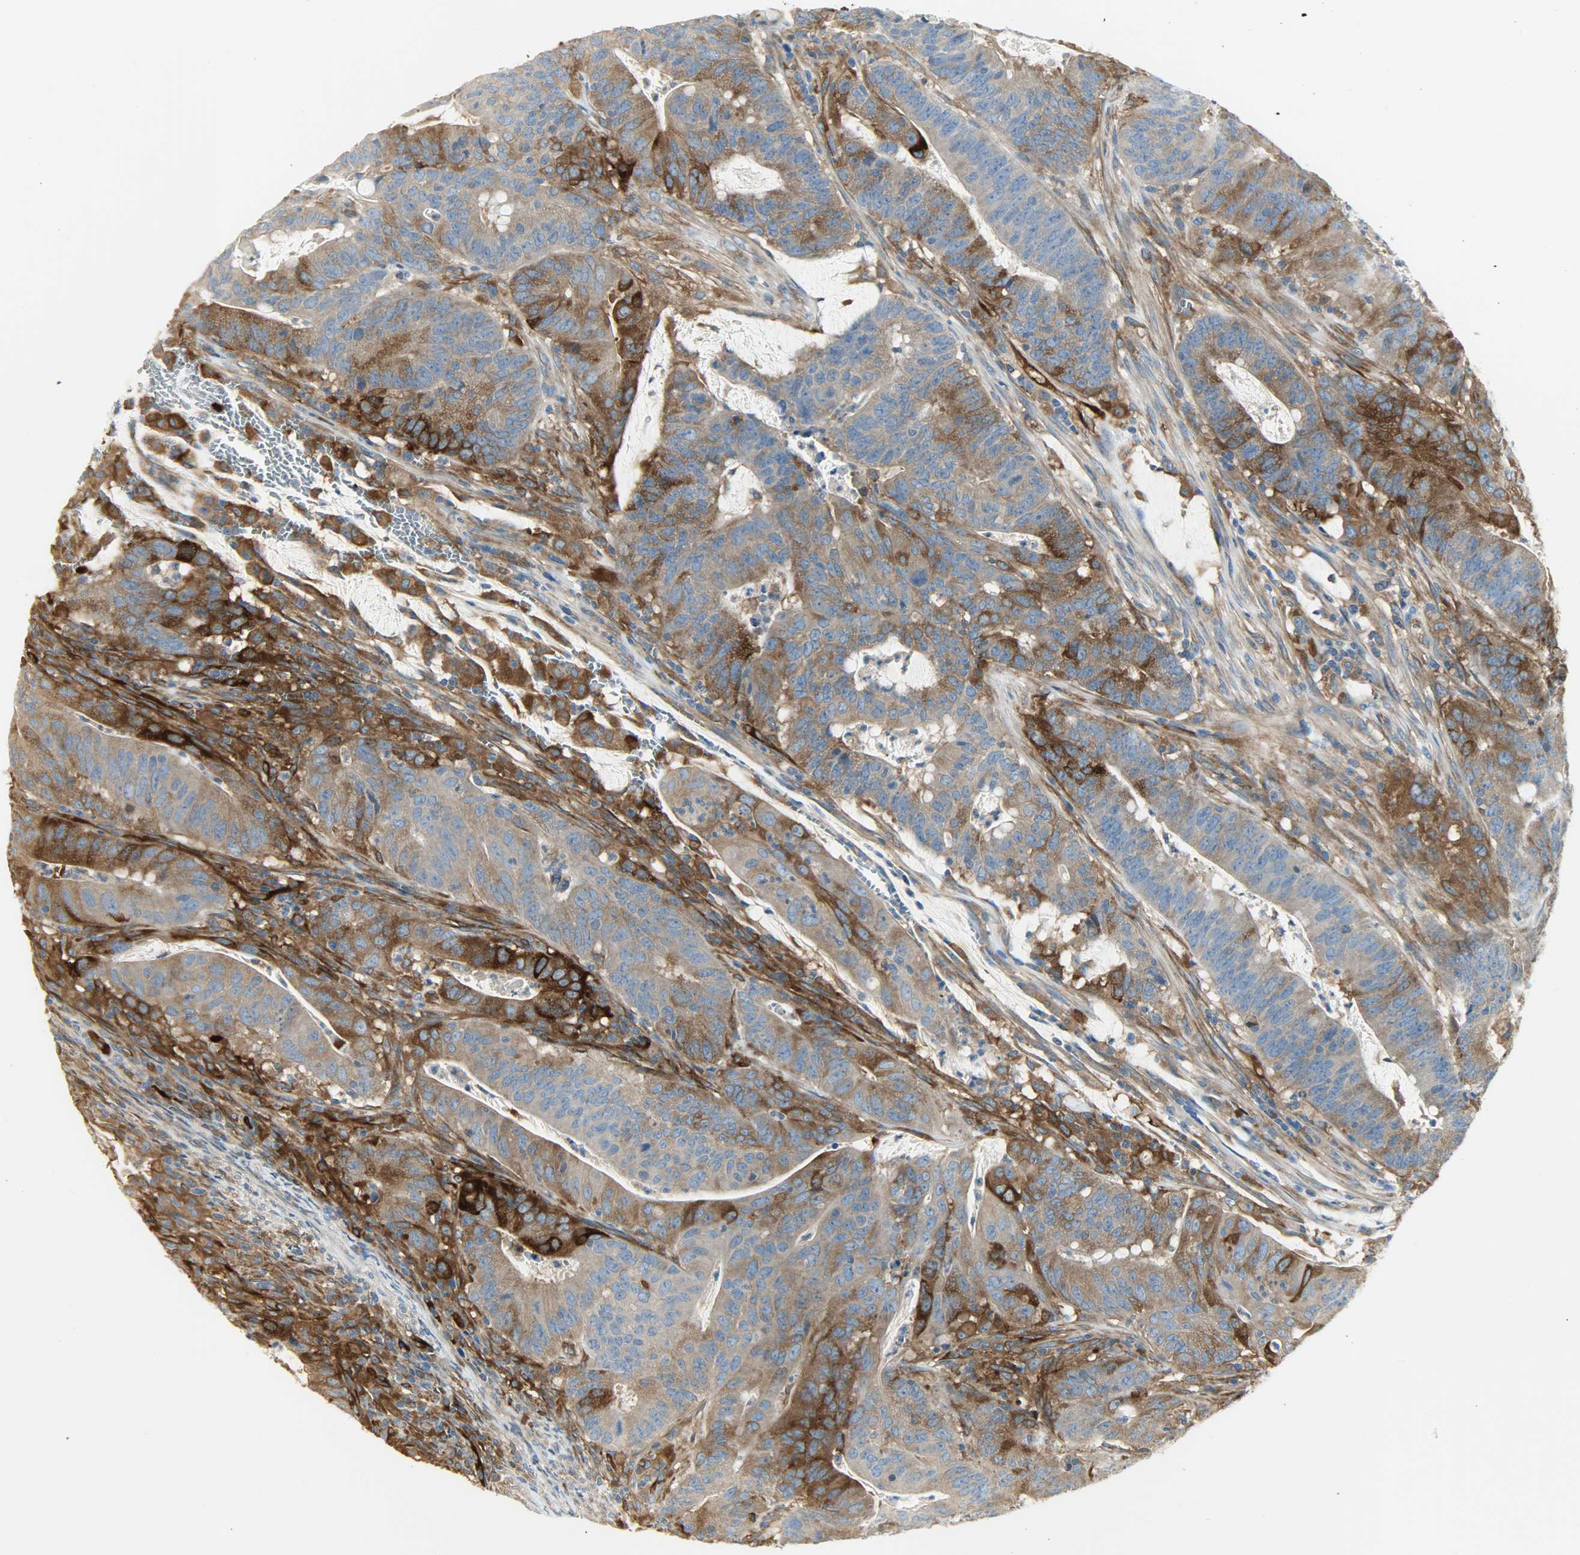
{"staining": {"intensity": "strong", "quantity": ">75%", "location": "cytoplasmic/membranous"}, "tissue": "colorectal cancer", "cell_type": "Tumor cells", "image_type": "cancer", "snomed": [{"axis": "morphology", "description": "Adenocarcinoma, NOS"}, {"axis": "topography", "description": "Colon"}], "caption": "Tumor cells demonstrate high levels of strong cytoplasmic/membranous expression in approximately >75% of cells in human colorectal adenocarcinoma.", "gene": "WARS1", "patient": {"sex": "male", "age": 45}}